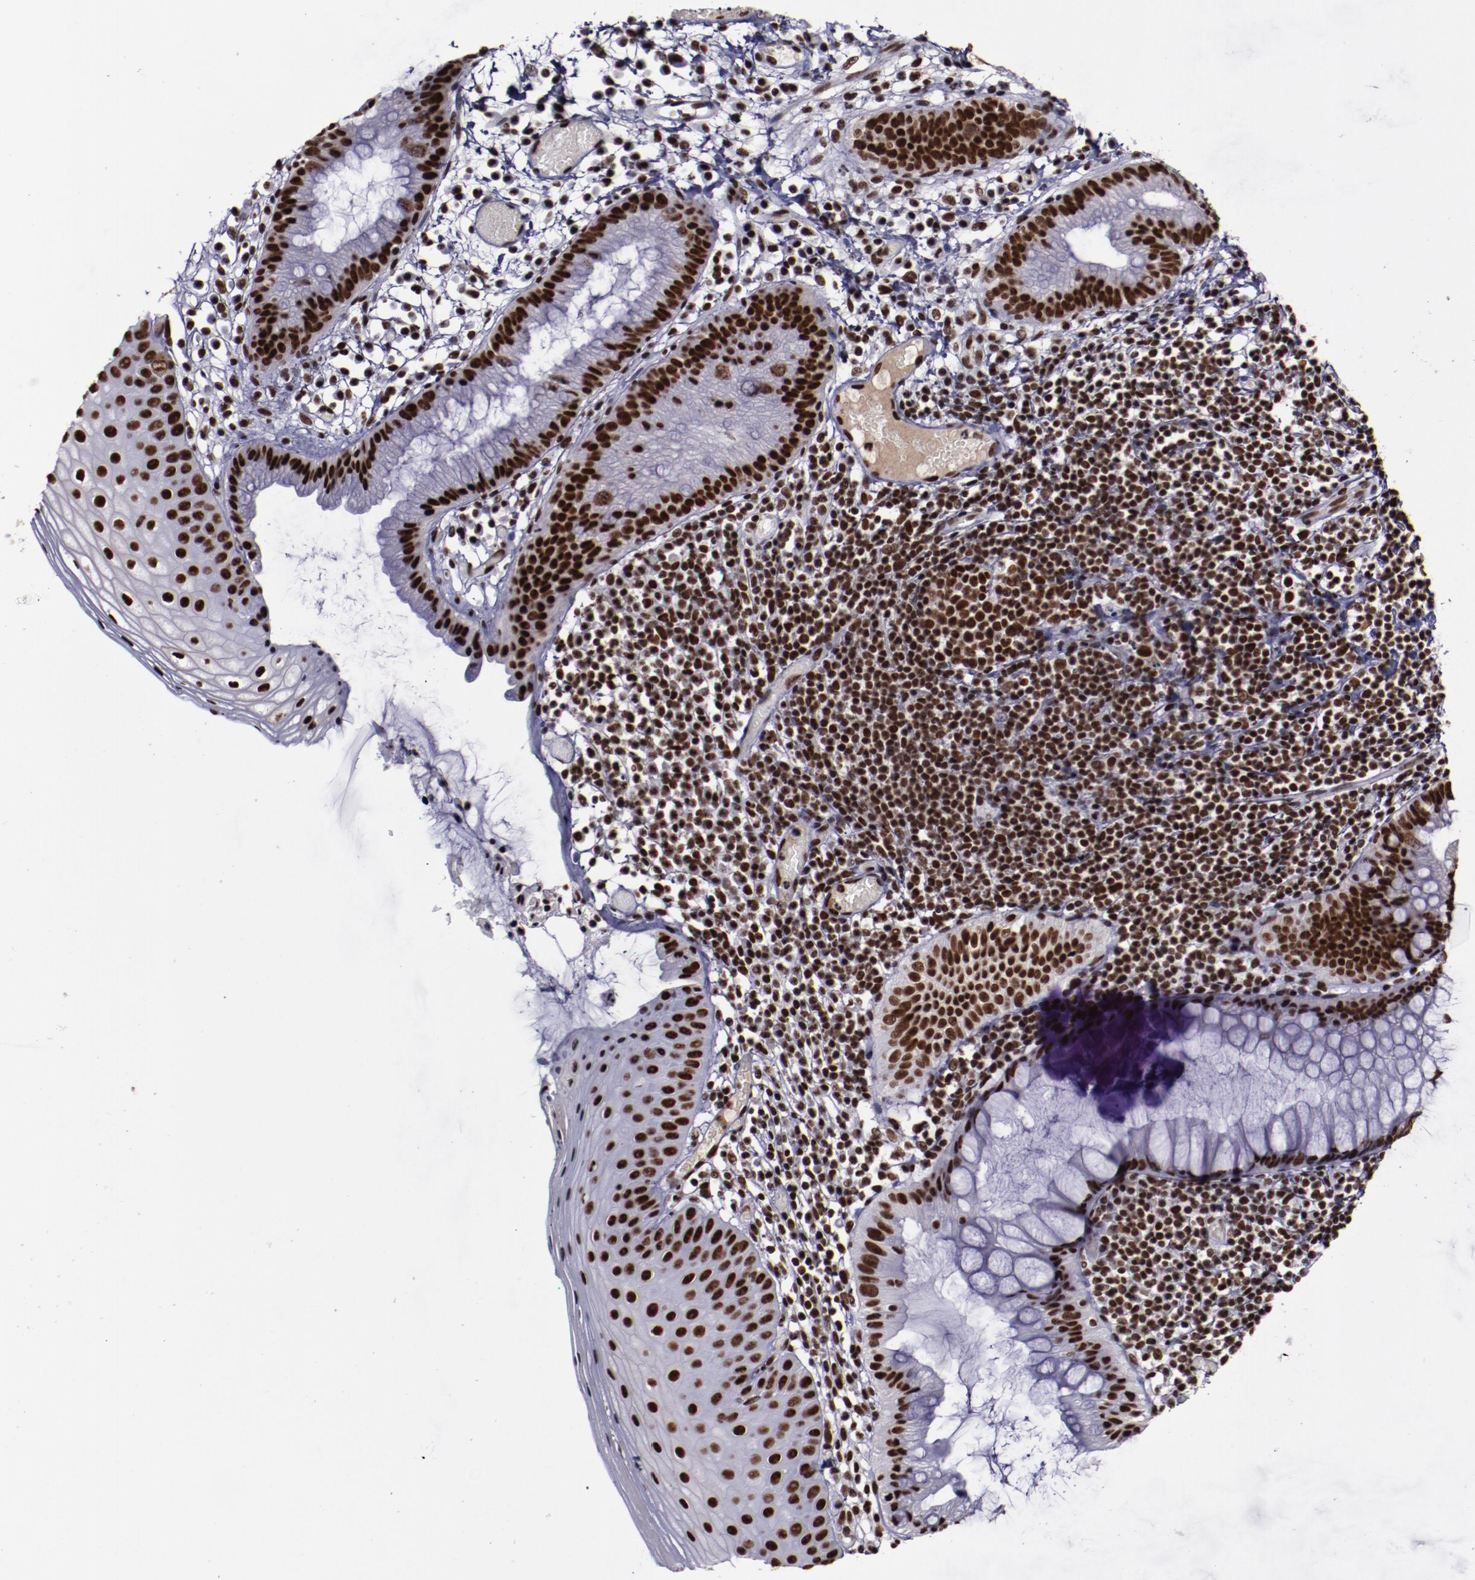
{"staining": {"intensity": "strong", "quantity": ">75%", "location": "nuclear"}, "tissue": "skin", "cell_type": "Epidermal cells", "image_type": "normal", "snomed": [{"axis": "morphology", "description": "Normal tissue, NOS"}, {"axis": "morphology", "description": "Hemorrhoids"}, {"axis": "morphology", "description": "Inflammation, NOS"}, {"axis": "topography", "description": "Anal"}], "caption": "Skin stained with a brown dye demonstrates strong nuclear positive positivity in approximately >75% of epidermal cells.", "gene": "ERH", "patient": {"sex": "male", "age": 60}}